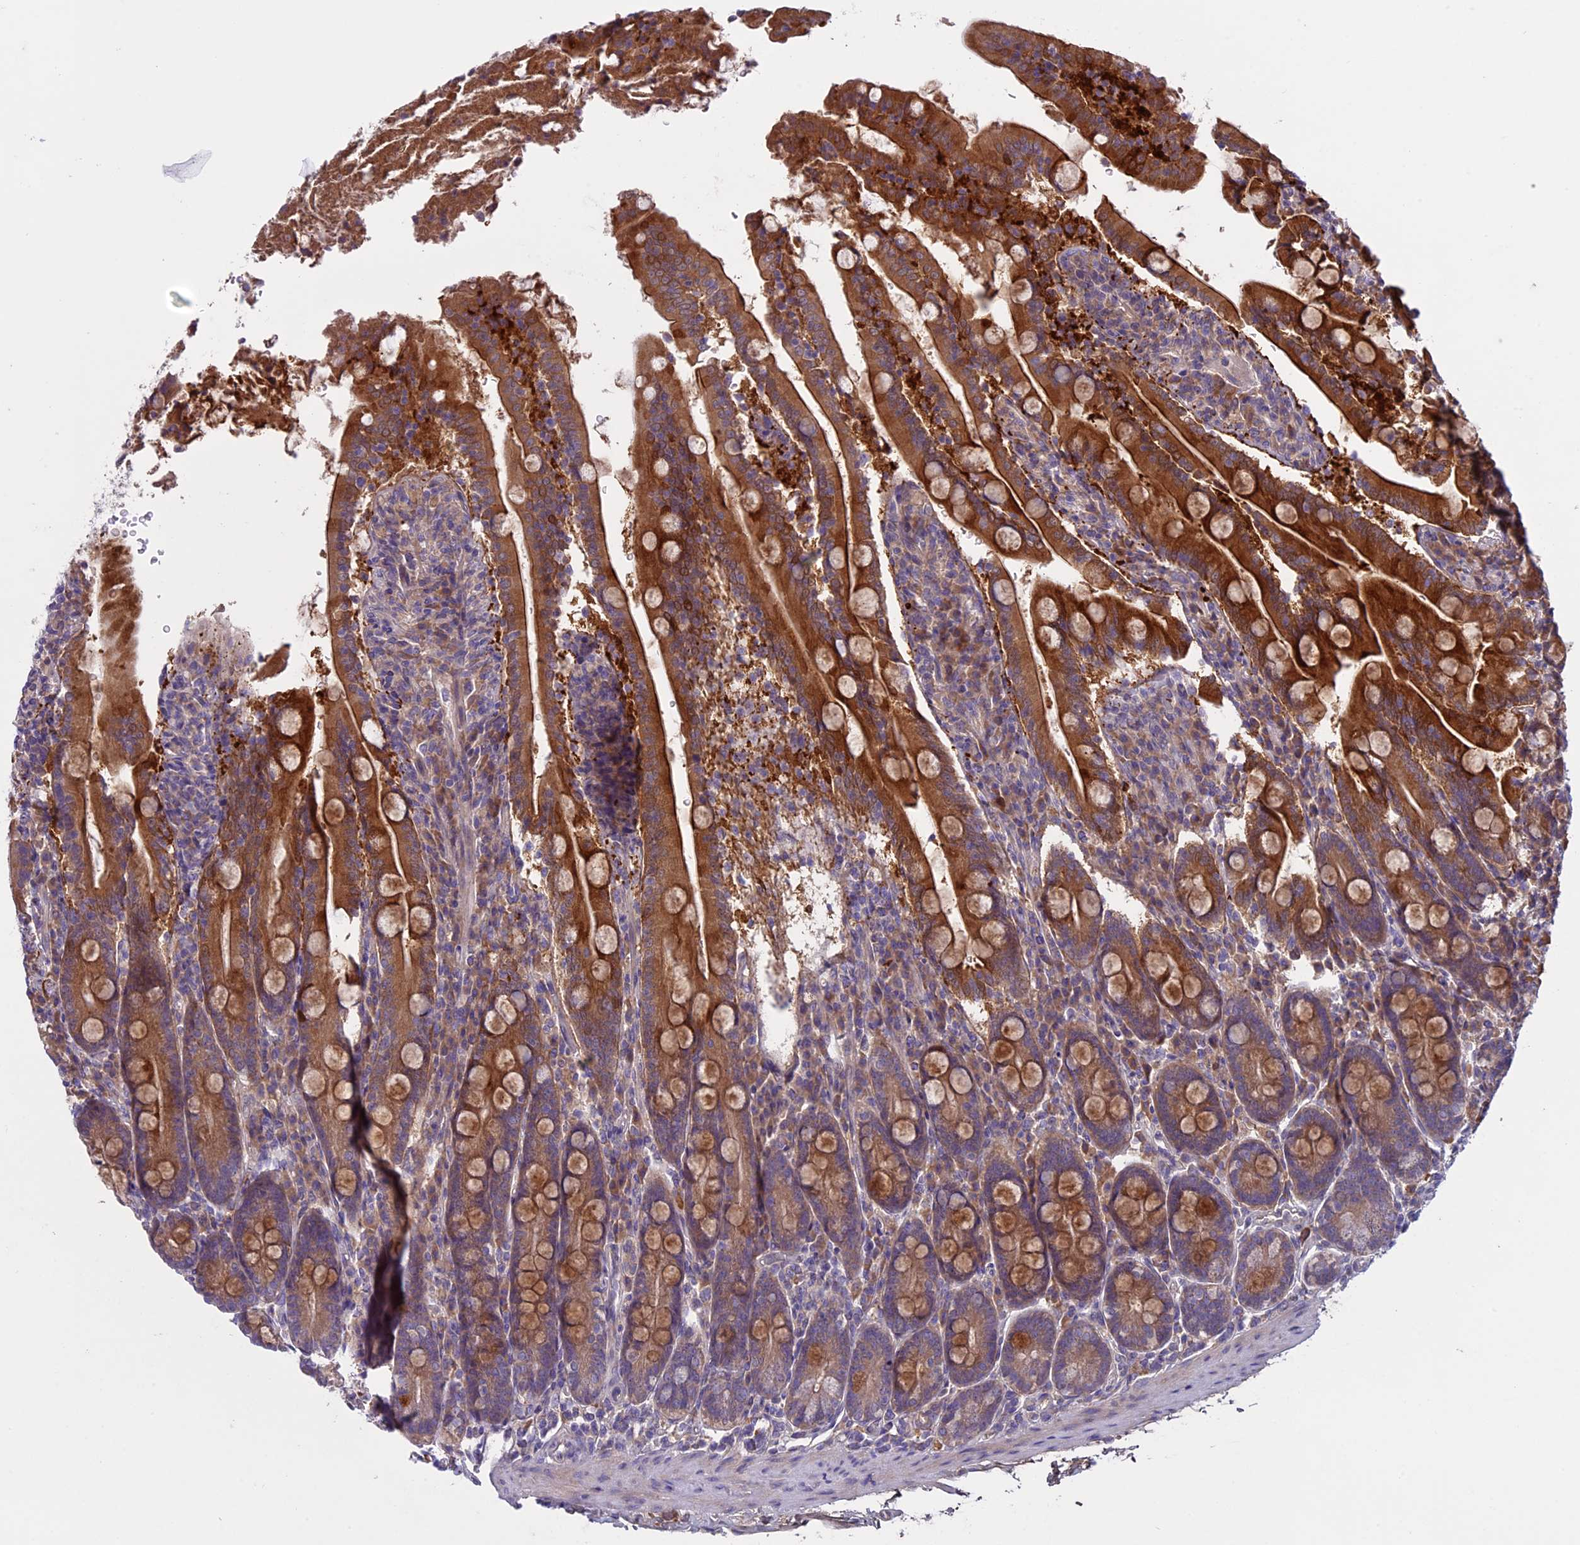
{"staining": {"intensity": "strong", "quantity": ">75%", "location": "cytoplasmic/membranous"}, "tissue": "duodenum", "cell_type": "Glandular cells", "image_type": "normal", "snomed": [{"axis": "morphology", "description": "Normal tissue, NOS"}, {"axis": "topography", "description": "Duodenum"}], "caption": "Glandular cells display strong cytoplasmic/membranous expression in approximately >75% of cells in unremarkable duodenum. (brown staining indicates protein expression, while blue staining denotes nuclei).", "gene": "DCTN5", "patient": {"sex": "male", "age": 35}}